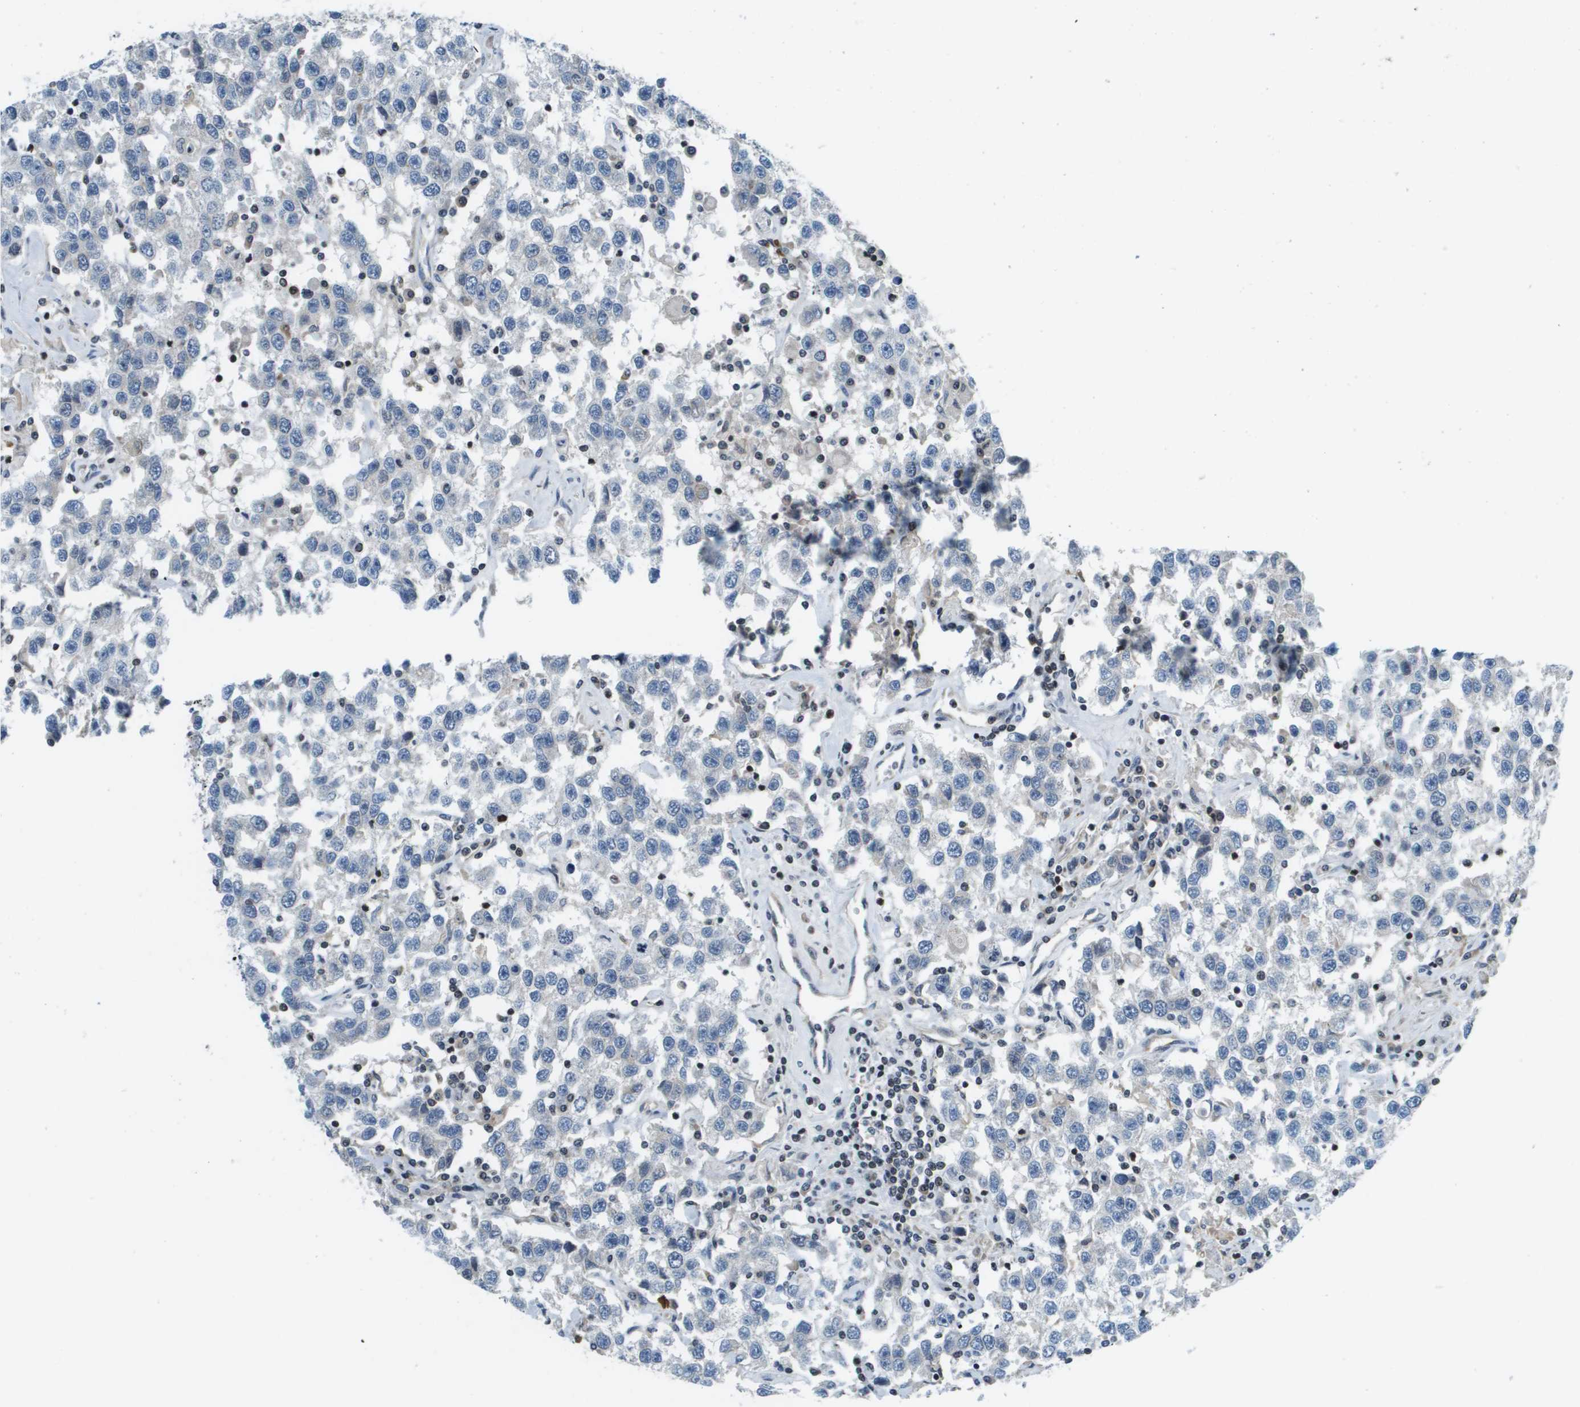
{"staining": {"intensity": "negative", "quantity": "none", "location": "none"}, "tissue": "testis cancer", "cell_type": "Tumor cells", "image_type": "cancer", "snomed": [{"axis": "morphology", "description": "Seminoma, NOS"}, {"axis": "topography", "description": "Testis"}], "caption": "Tumor cells show no significant positivity in testis cancer (seminoma).", "gene": "ESYT1", "patient": {"sex": "male", "age": 41}}